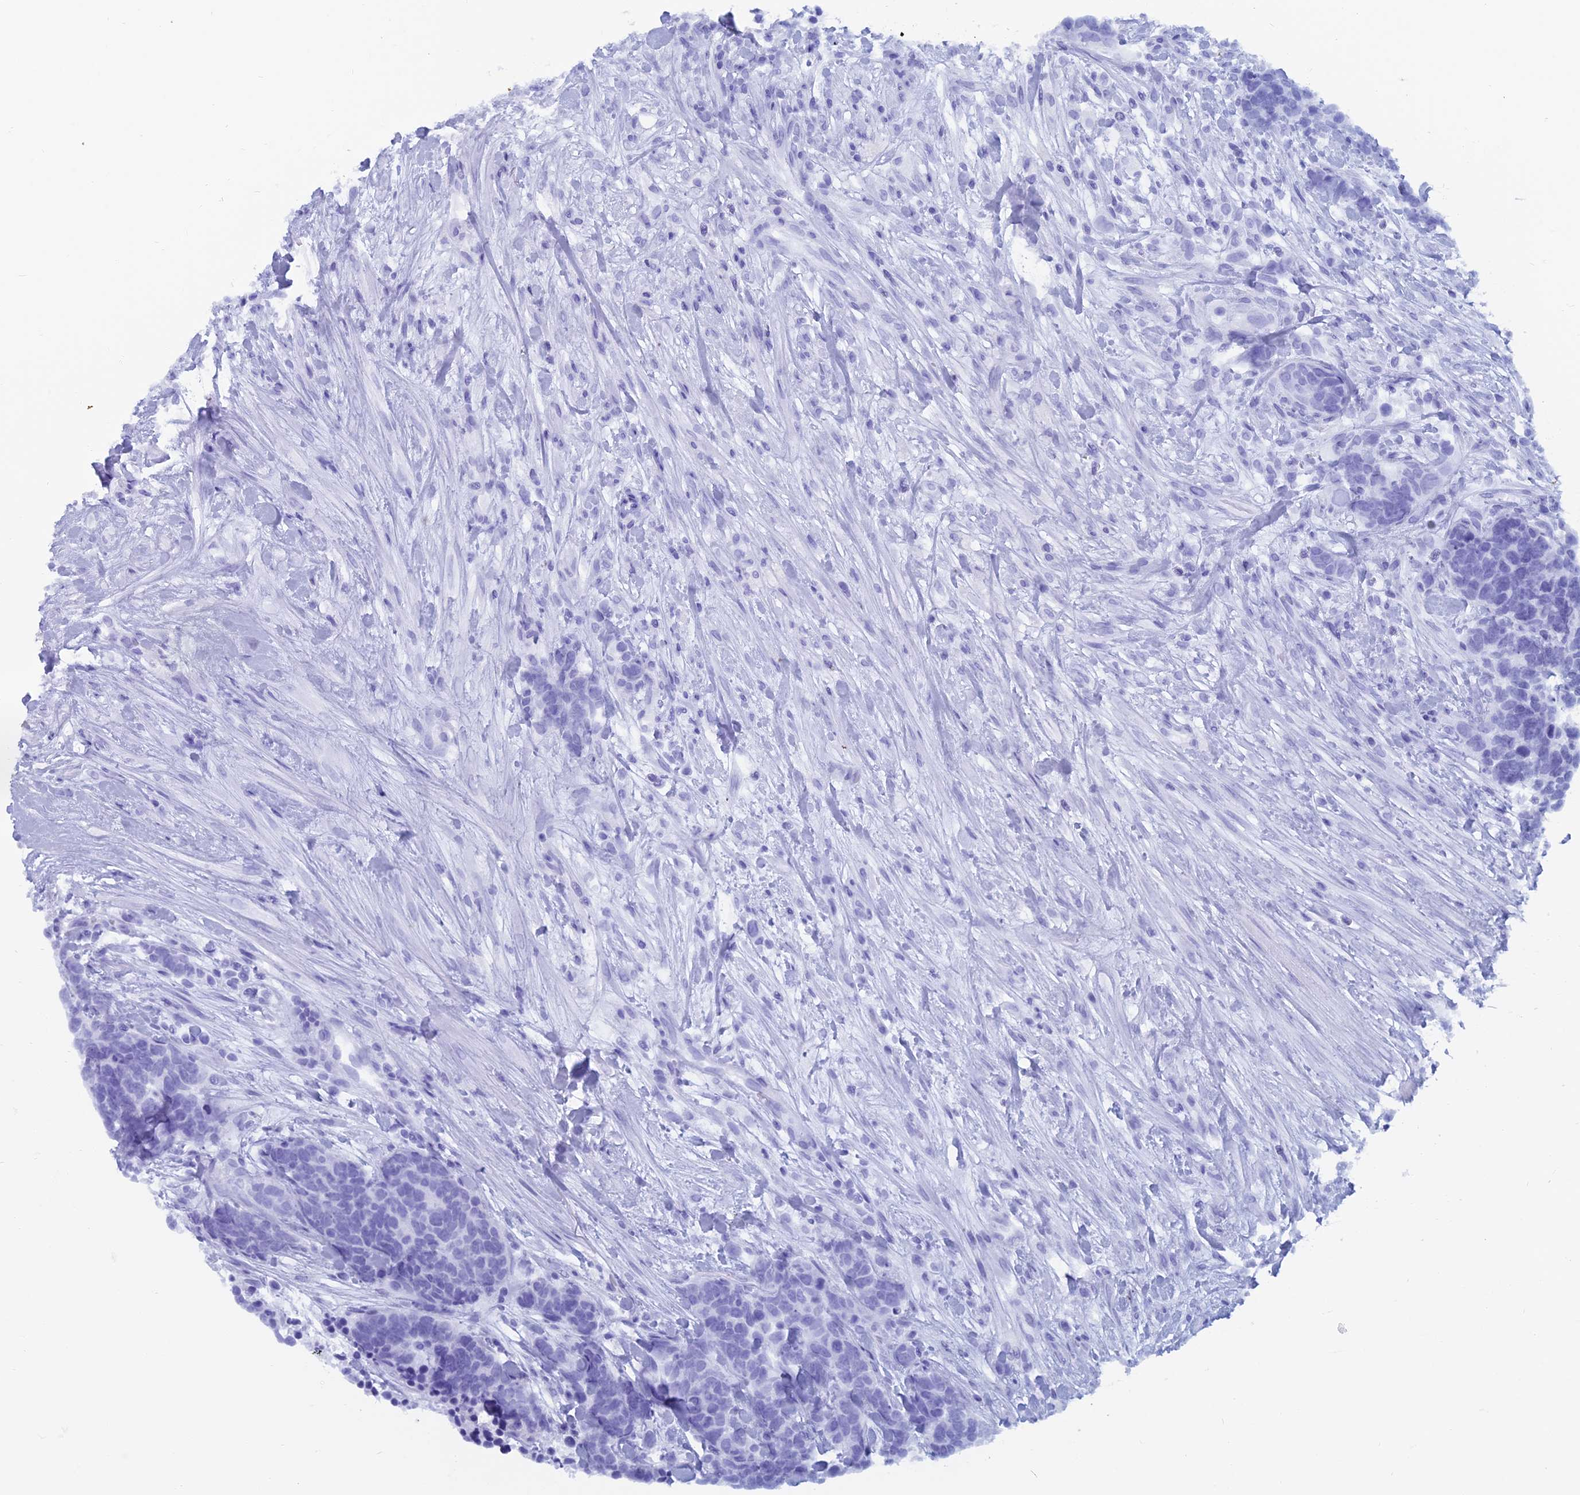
{"staining": {"intensity": "negative", "quantity": "none", "location": "none"}, "tissue": "carcinoid", "cell_type": "Tumor cells", "image_type": "cancer", "snomed": [{"axis": "morphology", "description": "Carcinoma, NOS"}, {"axis": "morphology", "description": "Carcinoid, malignant, NOS"}, {"axis": "topography", "description": "Prostate"}], "caption": "The photomicrograph reveals no significant positivity in tumor cells of carcinoid.", "gene": "CAPS", "patient": {"sex": "male", "age": 57}}